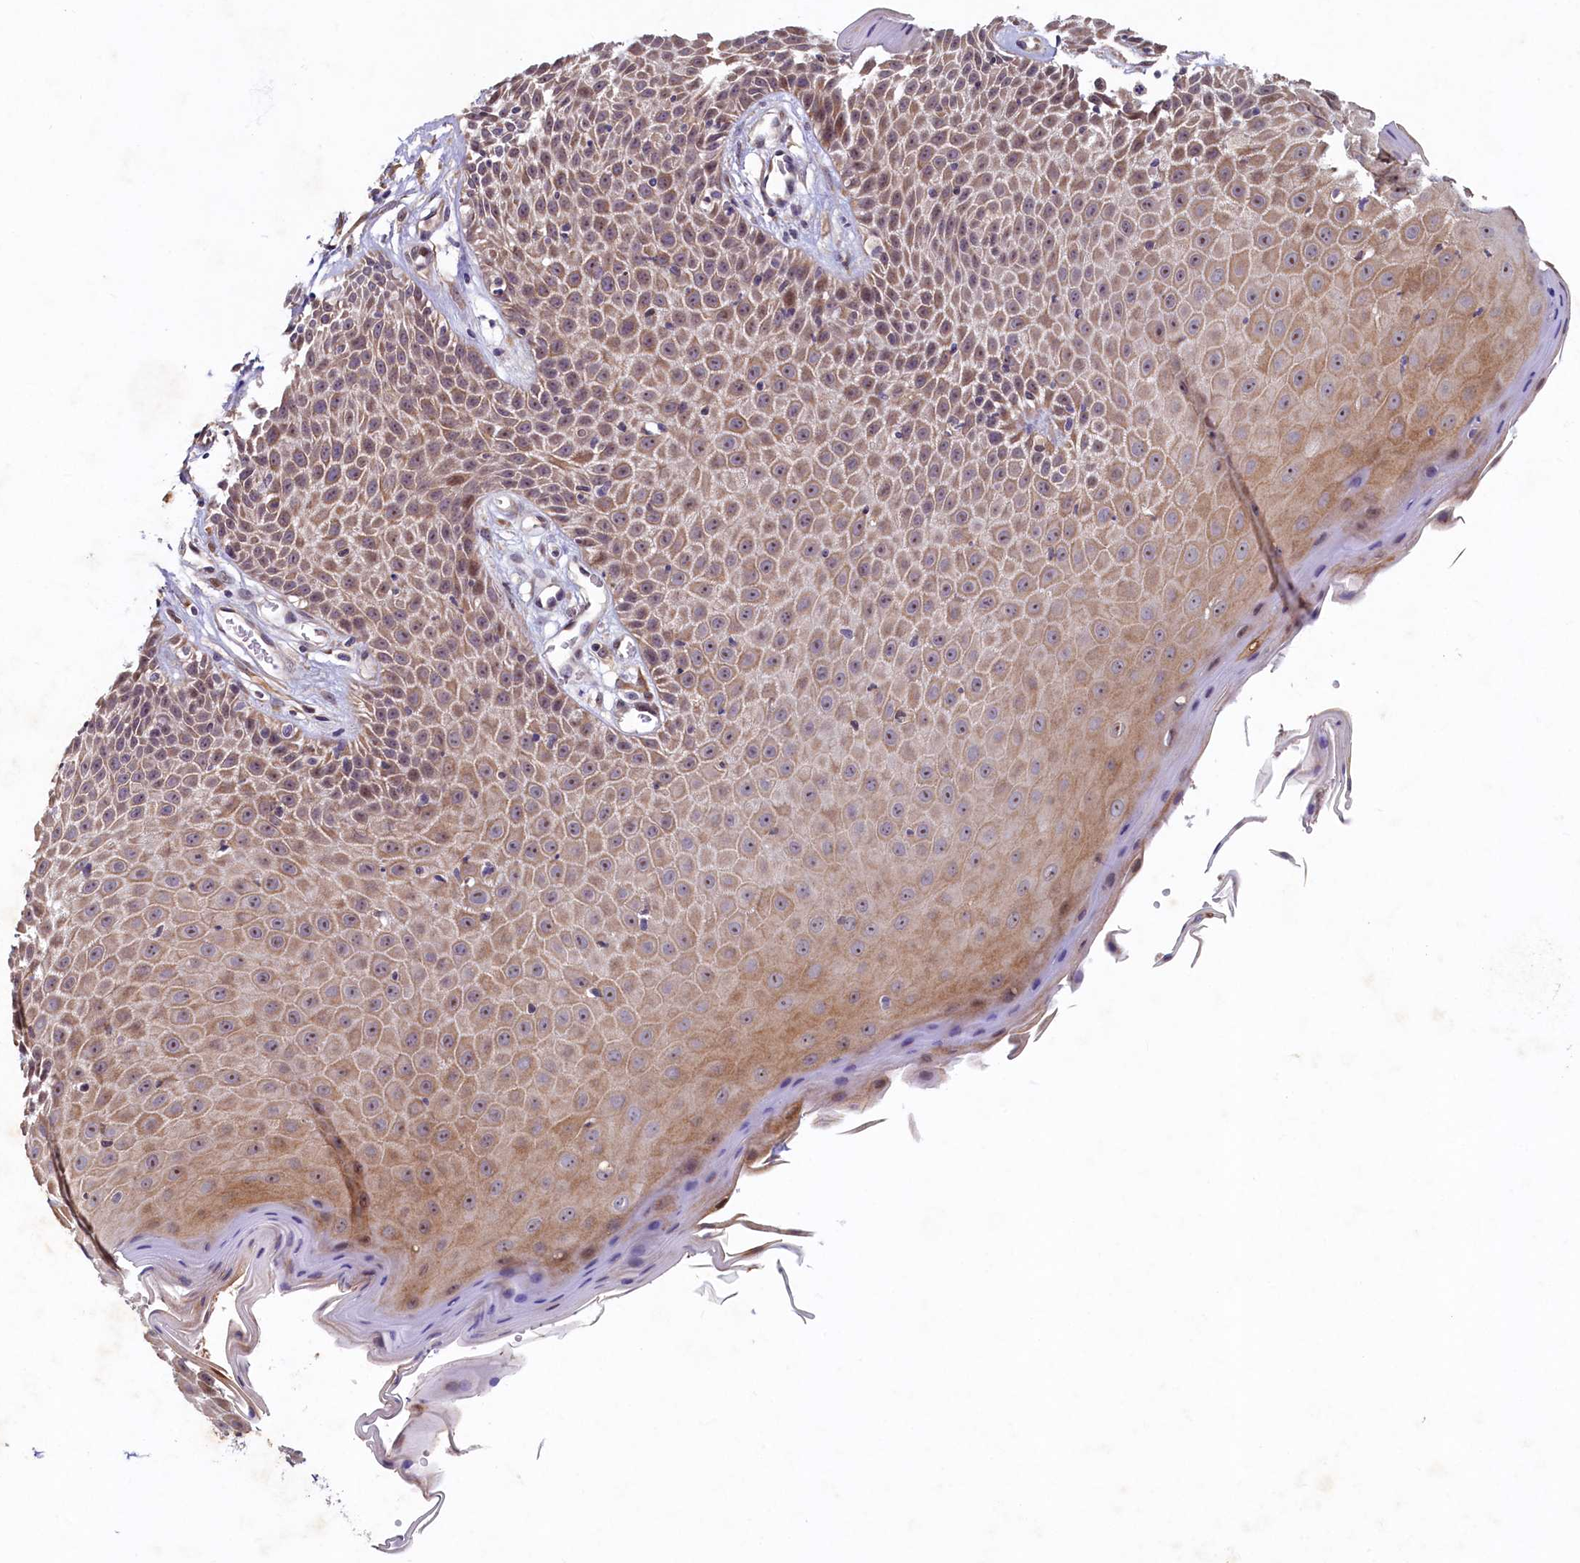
{"staining": {"intensity": "moderate", "quantity": ">75%", "location": "cytoplasmic/membranous,nuclear"}, "tissue": "skin", "cell_type": "Epidermal cells", "image_type": "normal", "snomed": [{"axis": "morphology", "description": "Normal tissue, NOS"}, {"axis": "topography", "description": "Vulva"}], "caption": "IHC (DAB) staining of benign human skin exhibits moderate cytoplasmic/membranous,nuclear protein expression in approximately >75% of epidermal cells. The staining is performed using DAB (3,3'-diaminobenzidine) brown chromogen to label protein expression. The nuclei are counter-stained blue using hematoxylin.", "gene": "LATS2", "patient": {"sex": "female", "age": 68}}